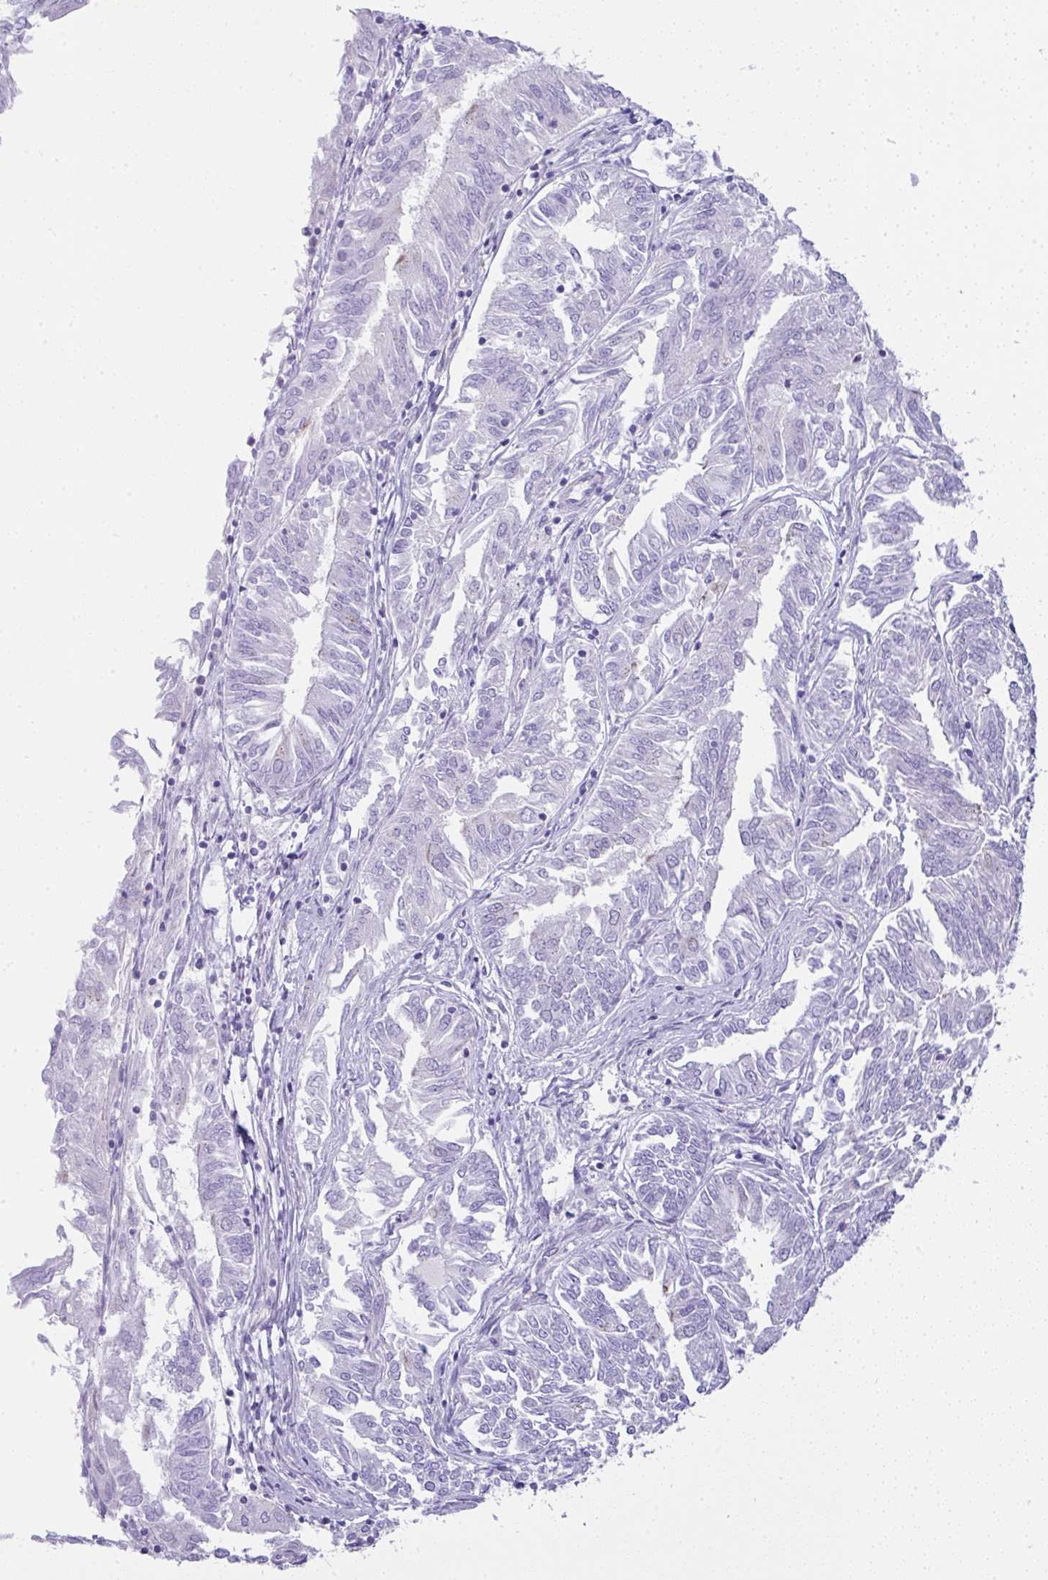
{"staining": {"intensity": "negative", "quantity": "none", "location": "none"}, "tissue": "endometrial cancer", "cell_type": "Tumor cells", "image_type": "cancer", "snomed": [{"axis": "morphology", "description": "Adenocarcinoma, NOS"}, {"axis": "topography", "description": "Endometrium"}], "caption": "Immunohistochemistry micrograph of human endometrial adenocarcinoma stained for a protein (brown), which displays no positivity in tumor cells.", "gene": "FAM177A1", "patient": {"sex": "female", "age": 58}}